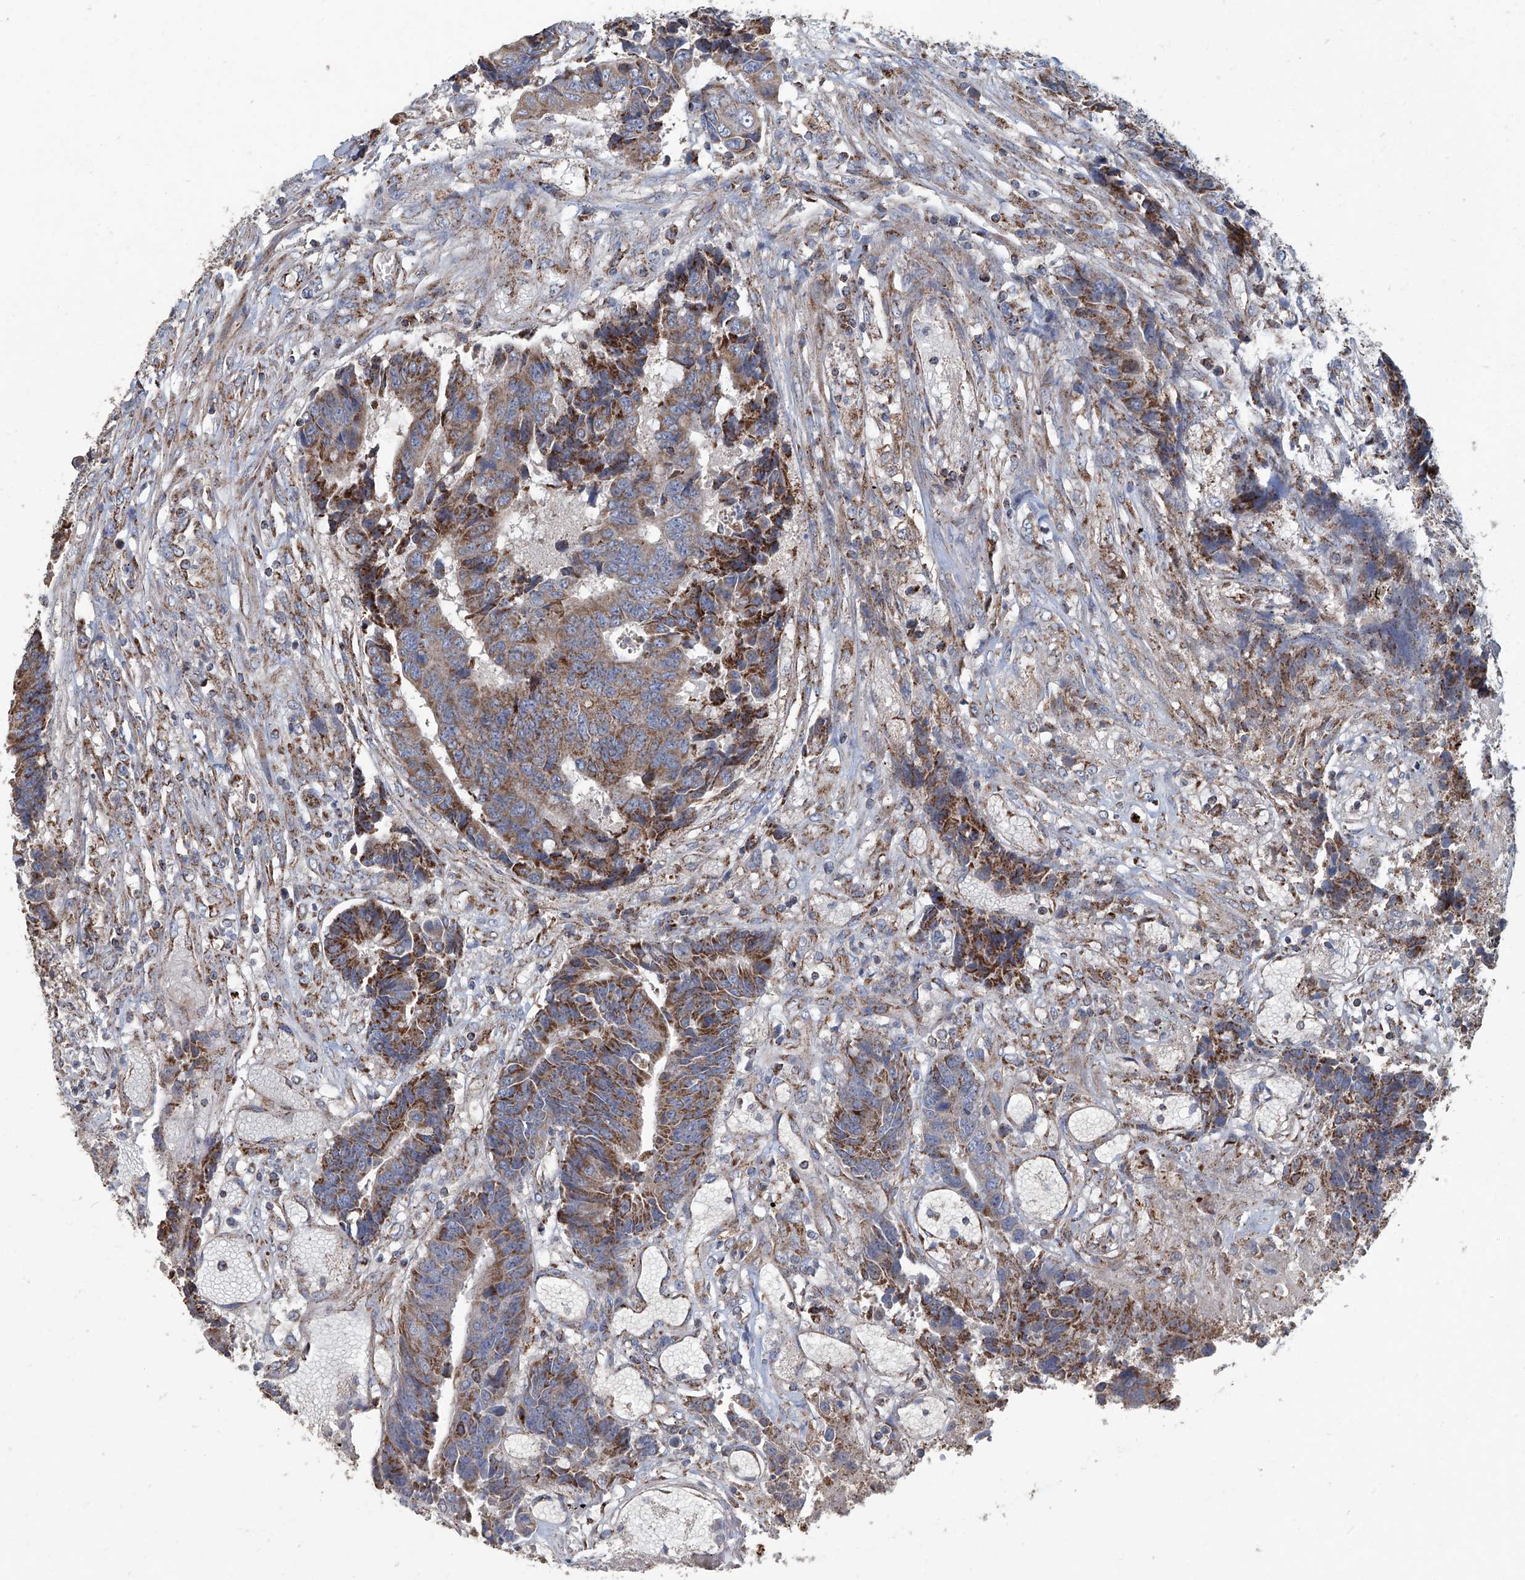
{"staining": {"intensity": "moderate", "quantity": ">75%", "location": "cytoplasmic/membranous"}, "tissue": "colorectal cancer", "cell_type": "Tumor cells", "image_type": "cancer", "snomed": [{"axis": "morphology", "description": "Adenocarcinoma, NOS"}, {"axis": "topography", "description": "Rectum"}], "caption": "DAB (3,3'-diaminobenzidine) immunohistochemical staining of colorectal cancer shows moderate cytoplasmic/membranous protein expression in approximately >75% of tumor cells. (DAB IHC, brown staining for protein, blue staining for nuclei).", "gene": "MCL1", "patient": {"sex": "male", "age": 84}}